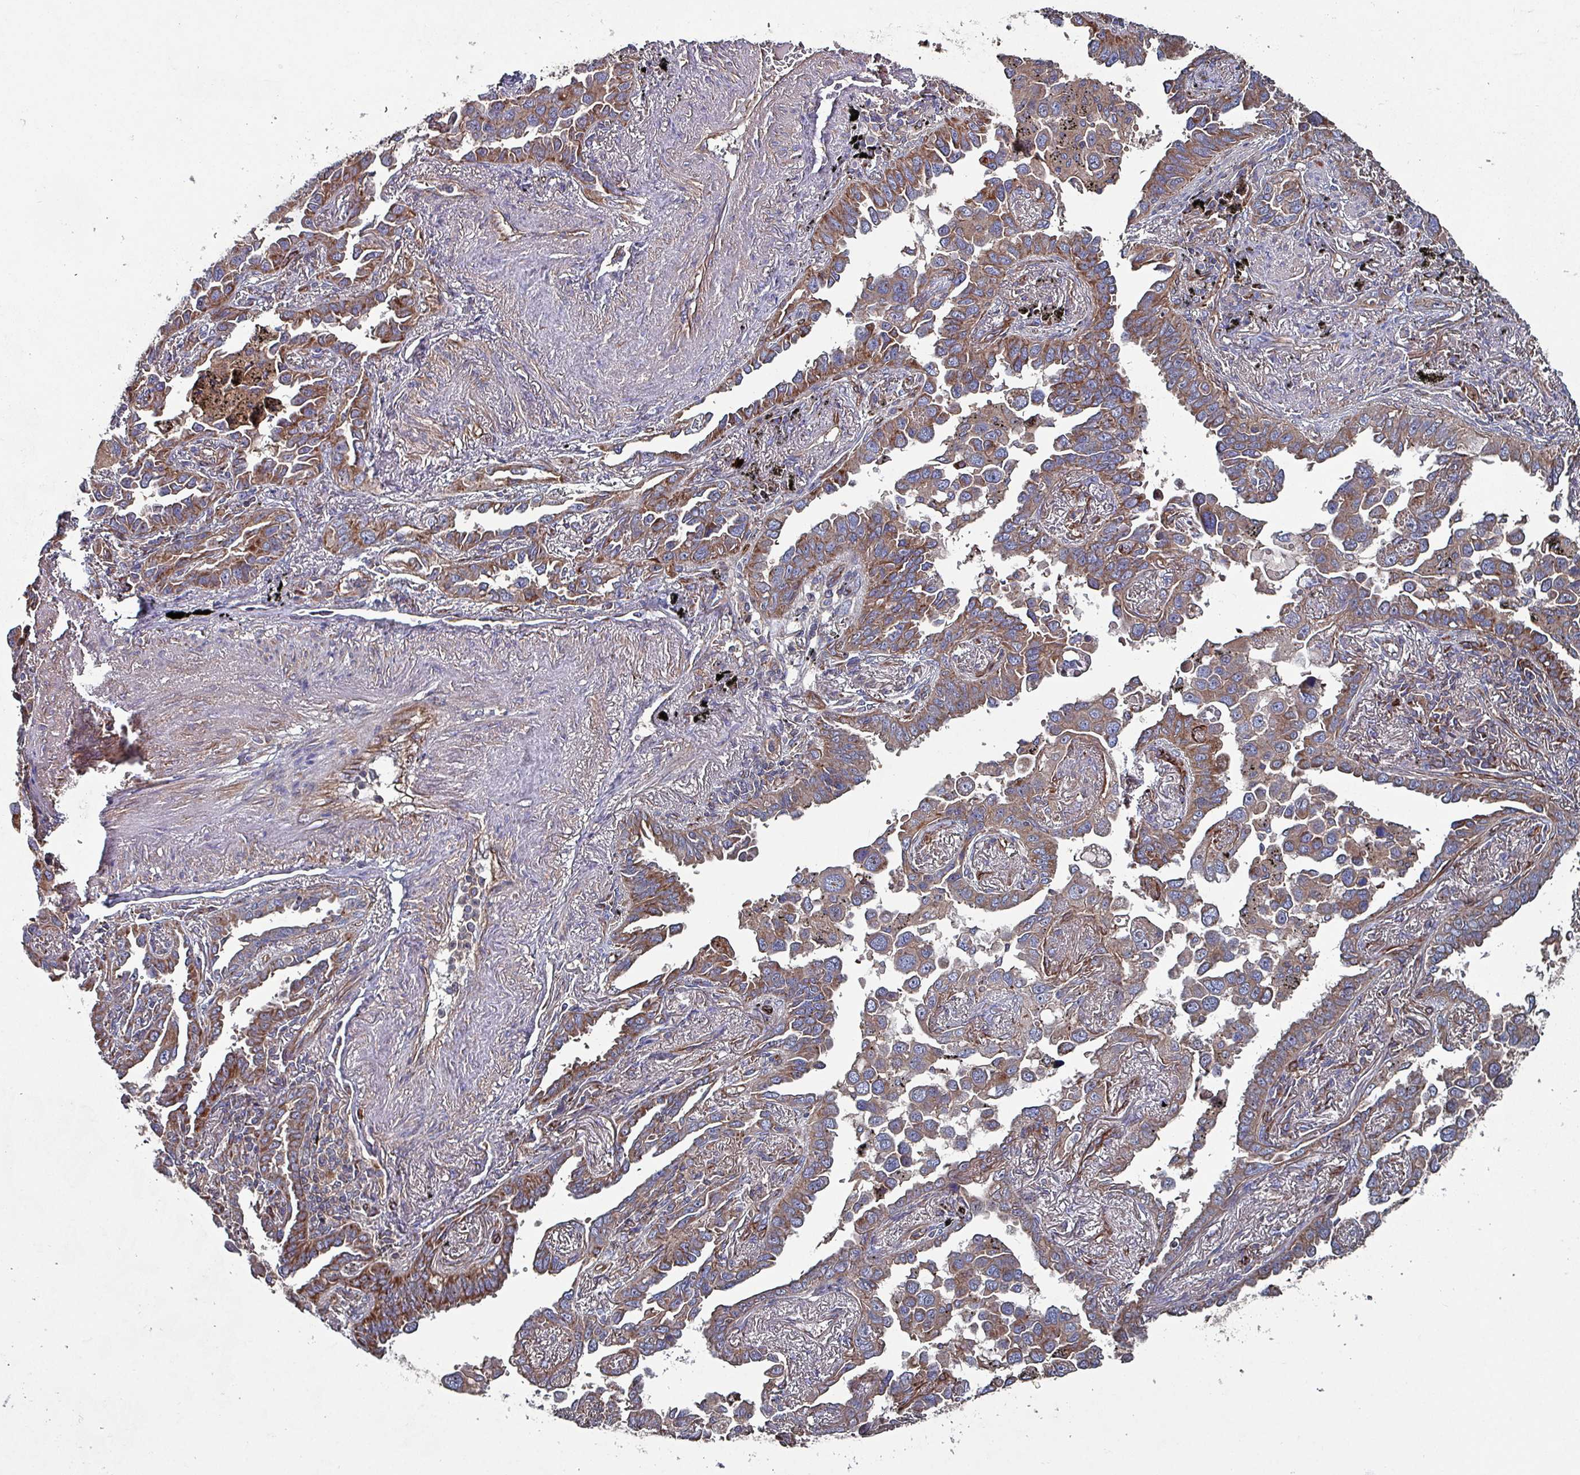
{"staining": {"intensity": "moderate", "quantity": ">75%", "location": "cytoplasmic/membranous"}, "tissue": "lung cancer", "cell_type": "Tumor cells", "image_type": "cancer", "snomed": [{"axis": "morphology", "description": "Adenocarcinoma, NOS"}, {"axis": "topography", "description": "Lung"}], "caption": "Protein expression analysis of human lung cancer reveals moderate cytoplasmic/membranous positivity in approximately >75% of tumor cells.", "gene": "ANO10", "patient": {"sex": "male", "age": 67}}